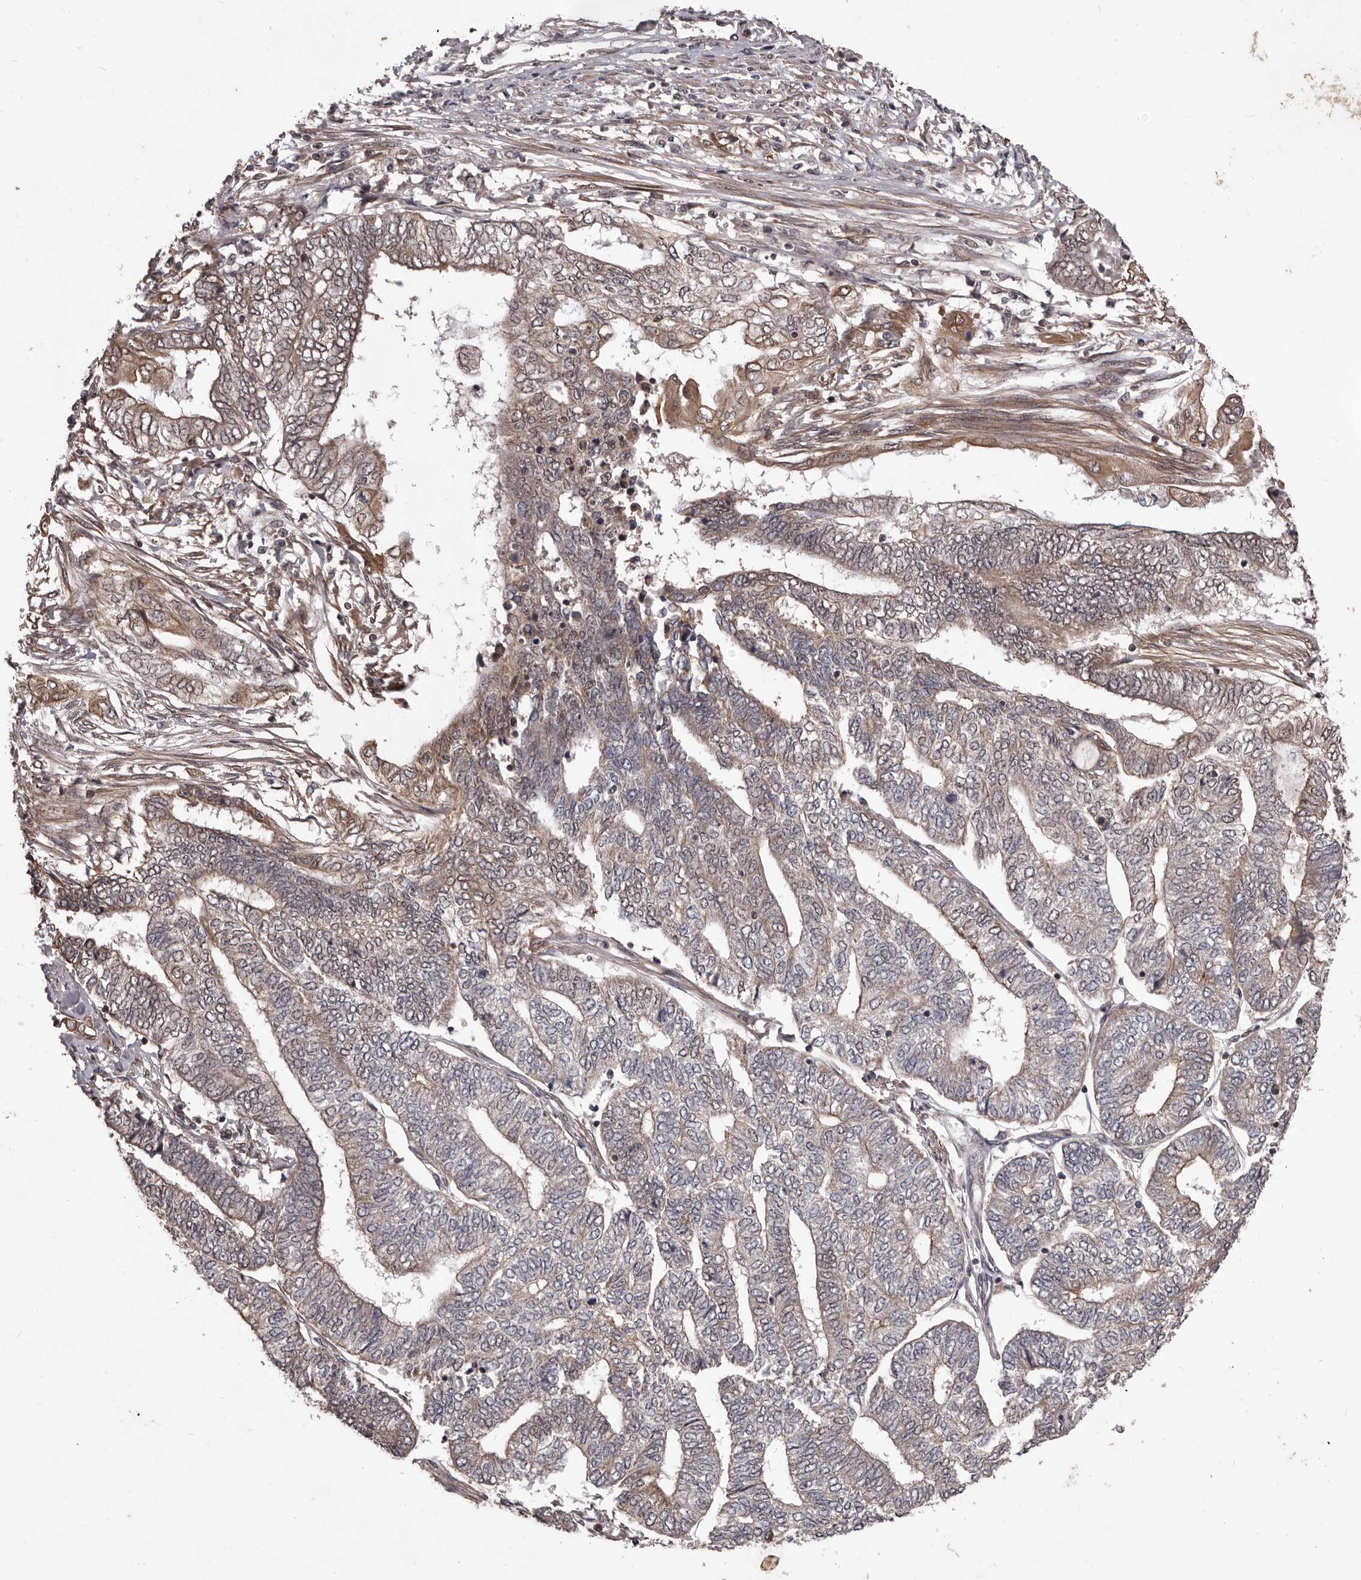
{"staining": {"intensity": "moderate", "quantity": "<25%", "location": "cytoplasmic/membranous"}, "tissue": "endometrial cancer", "cell_type": "Tumor cells", "image_type": "cancer", "snomed": [{"axis": "morphology", "description": "Adenocarcinoma, NOS"}, {"axis": "topography", "description": "Uterus"}, {"axis": "topography", "description": "Endometrium"}], "caption": "Moderate cytoplasmic/membranous staining is seen in about <25% of tumor cells in adenocarcinoma (endometrial). (DAB (3,3'-diaminobenzidine) = brown stain, brightfield microscopy at high magnification).", "gene": "CELF3", "patient": {"sex": "female", "age": 70}}